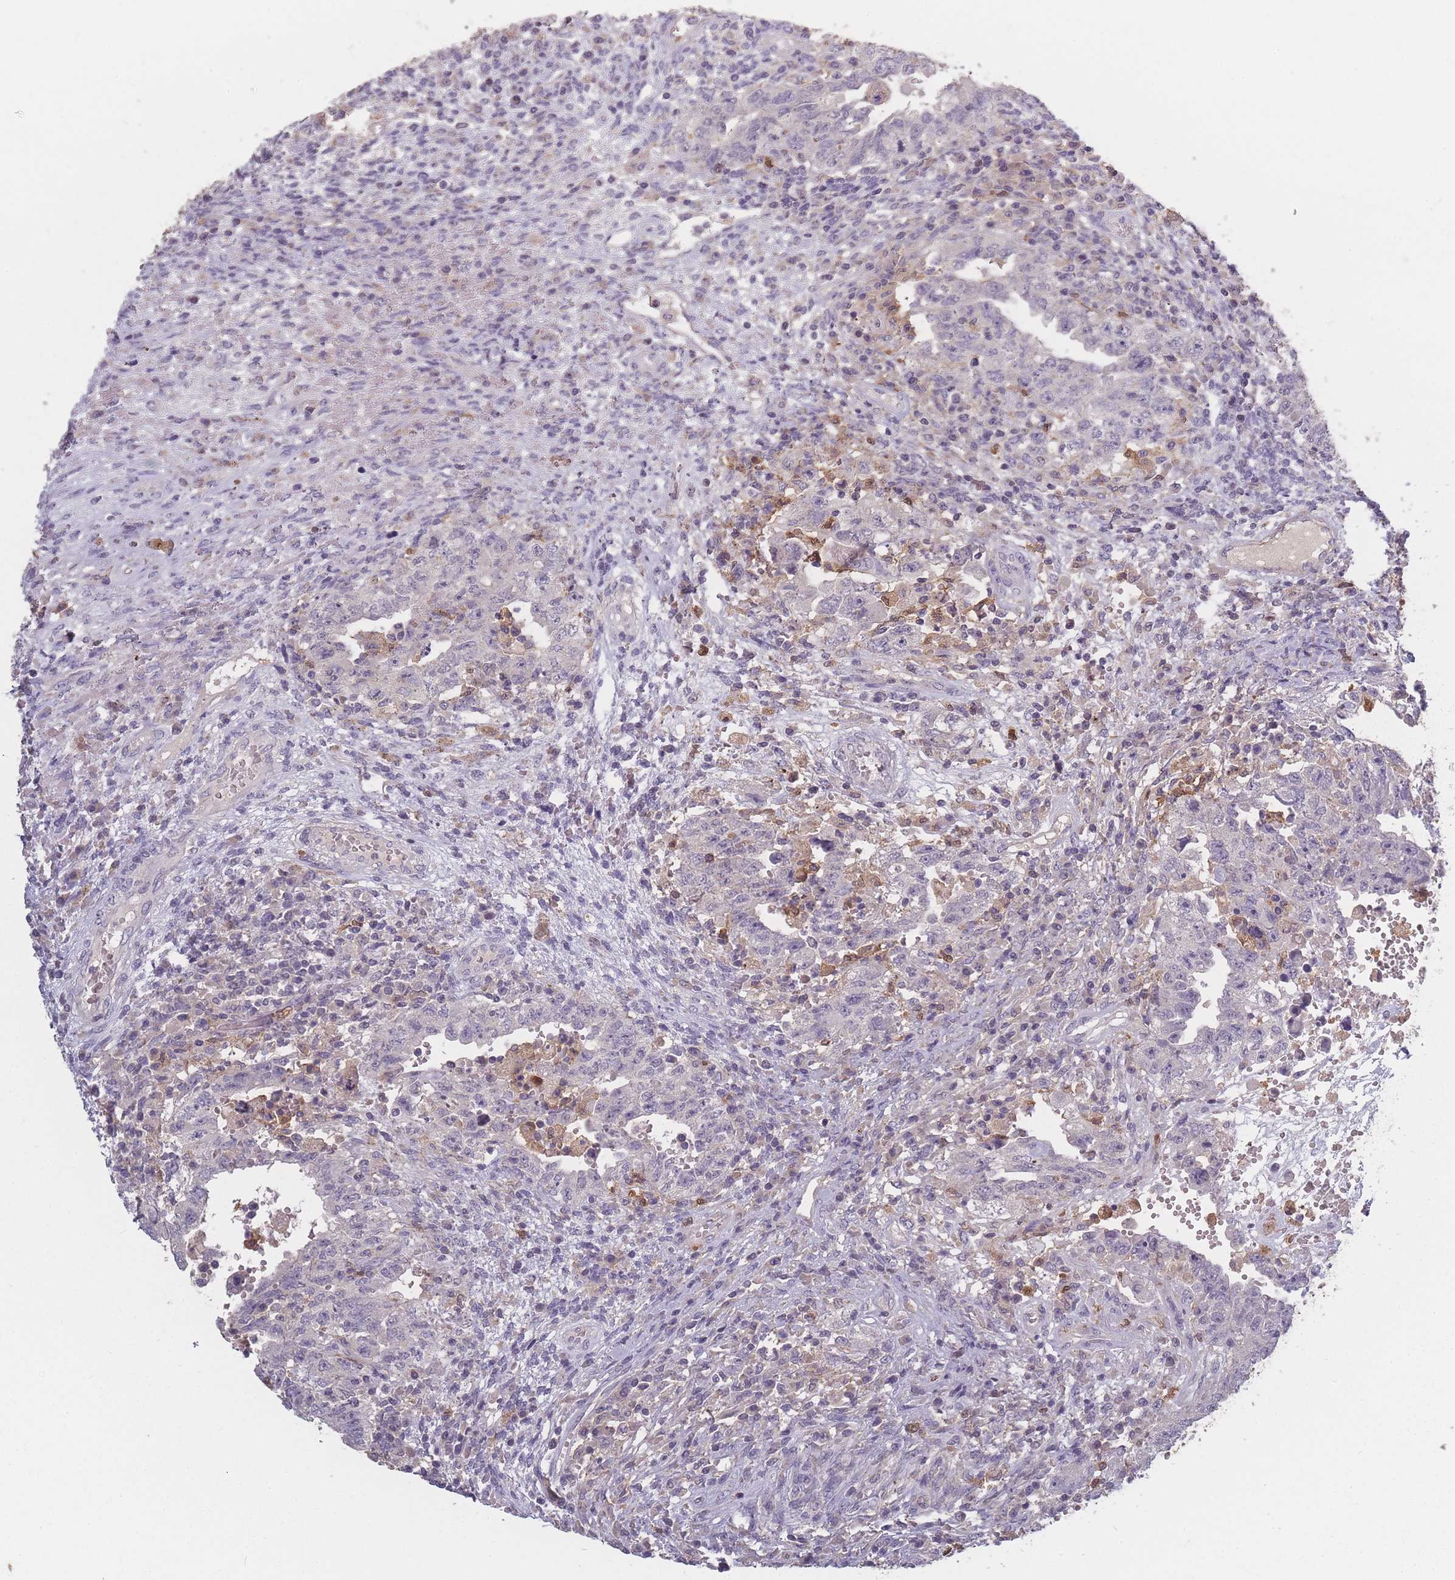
{"staining": {"intensity": "negative", "quantity": "none", "location": "none"}, "tissue": "testis cancer", "cell_type": "Tumor cells", "image_type": "cancer", "snomed": [{"axis": "morphology", "description": "Carcinoma, Embryonal, NOS"}, {"axis": "topography", "description": "Testis"}], "caption": "Histopathology image shows no protein staining in tumor cells of embryonal carcinoma (testis) tissue.", "gene": "BST1", "patient": {"sex": "male", "age": 26}}